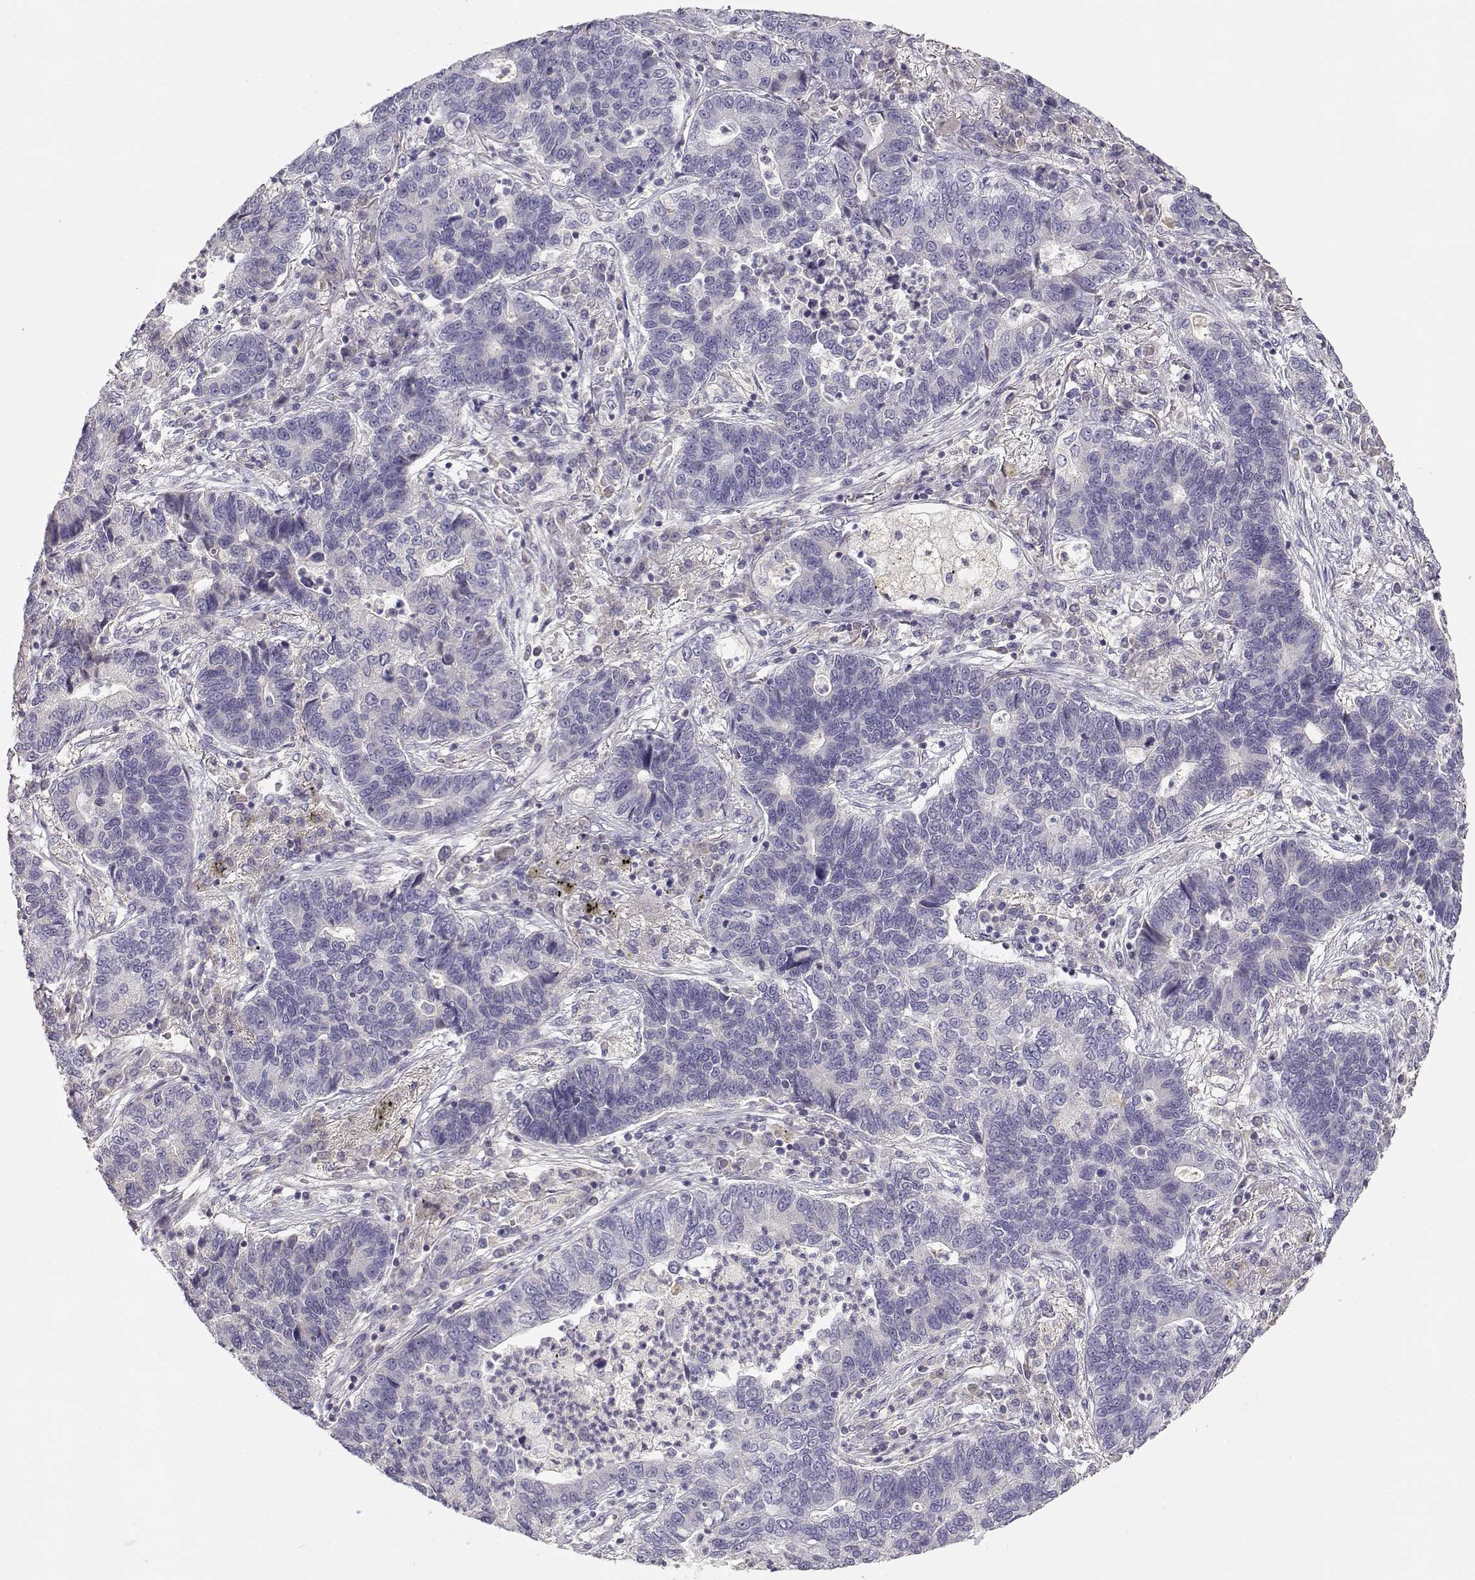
{"staining": {"intensity": "negative", "quantity": "none", "location": "none"}, "tissue": "lung cancer", "cell_type": "Tumor cells", "image_type": "cancer", "snomed": [{"axis": "morphology", "description": "Adenocarcinoma, NOS"}, {"axis": "topography", "description": "Lung"}], "caption": "The image demonstrates no significant staining in tumor cells of lung adenocarcinoma.", "gene": "SLCO6A1", "patient": {"sex": "female", "age": 57}}